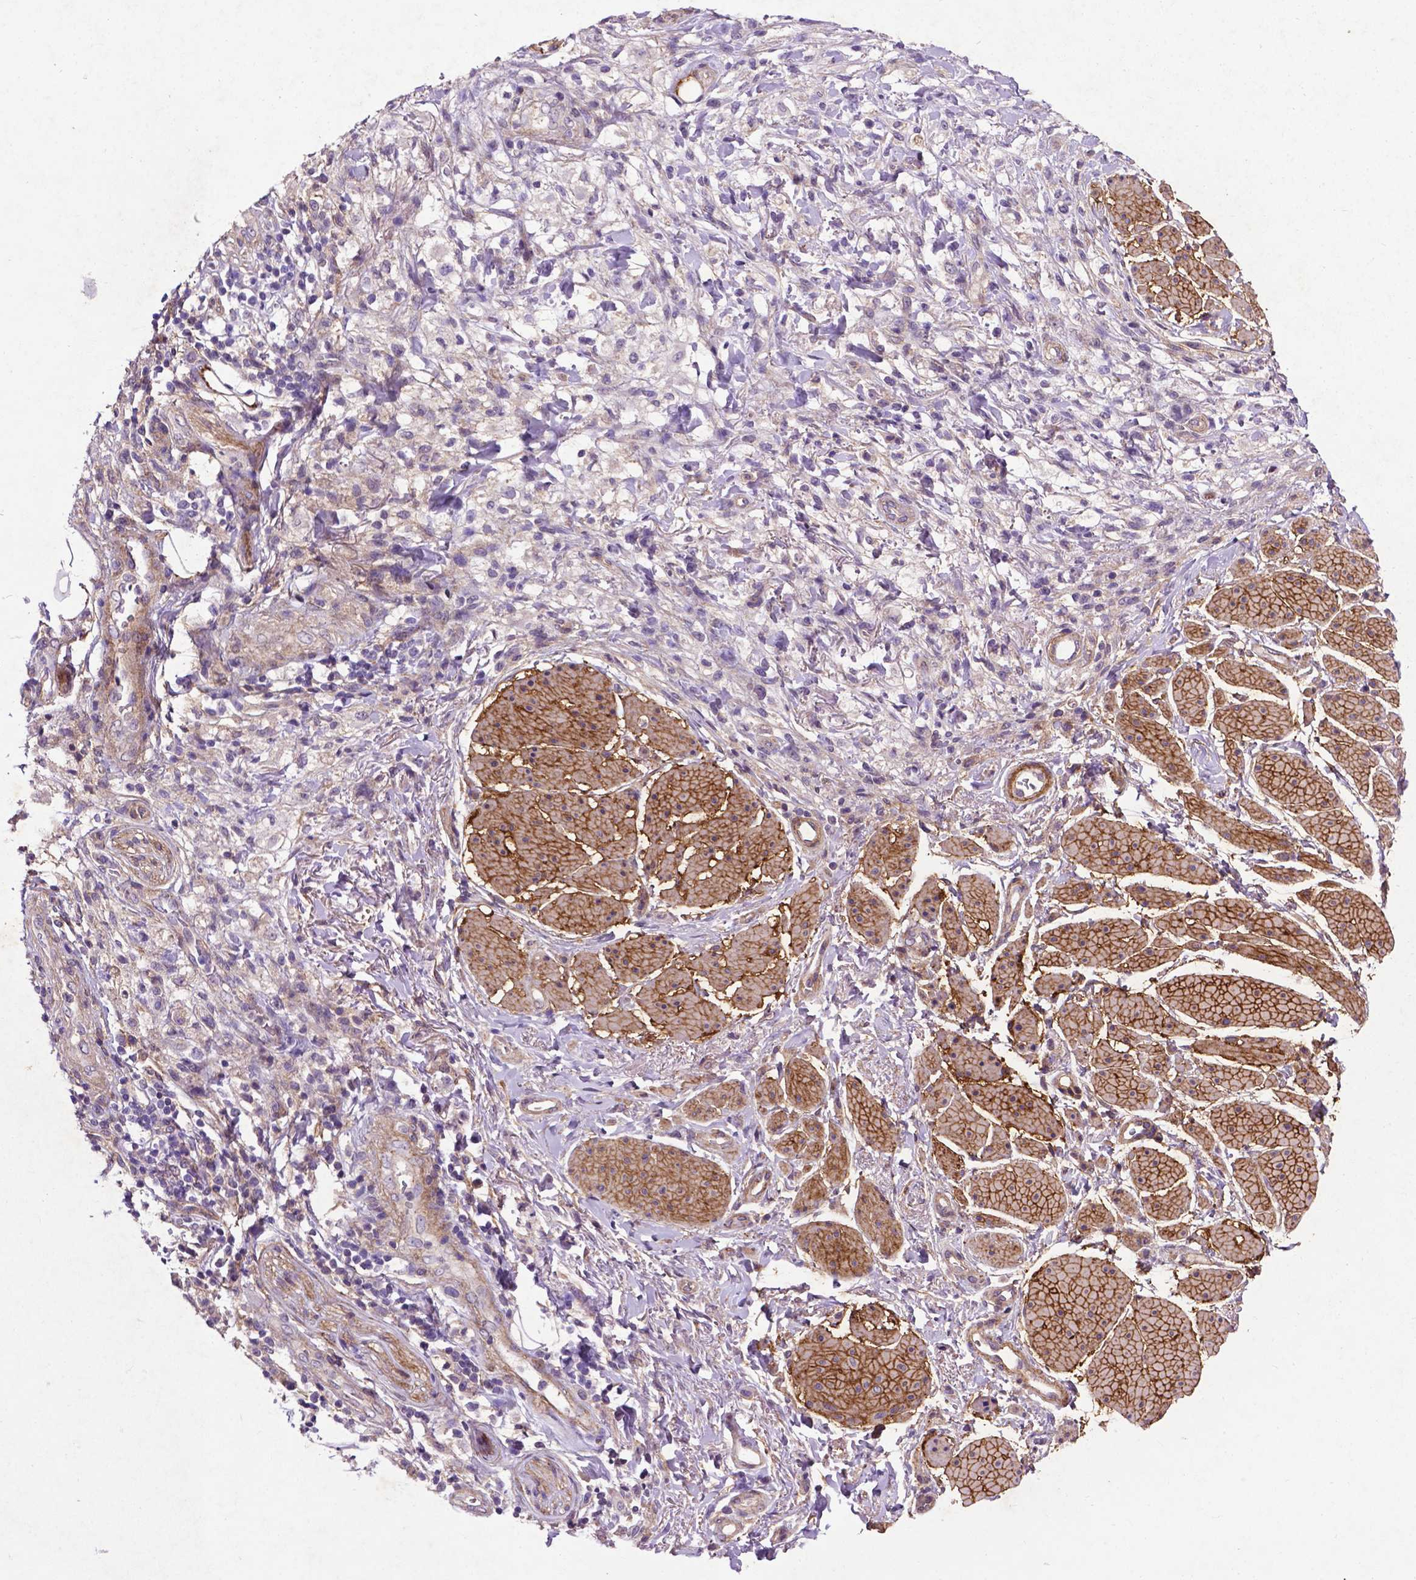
{"staining": {"intensity": "negative", "quantity": "none", "location": "none"}, "tissue": "stomach cancer", "cell_type": "Tumor cells", "image_type": "cancer", "snomed": [{"axis": "morphology", "description": "Adenocarcinoma, NOS"}, {"axis": "topography", "description": "Stomach"}], "caption": "The photomicrograph exhibits no staining of tumor cells in stomach adenocarcinoma. (DAB (3,3'-diaminobenzidine) IHC, high magnification).", "gene": "RRAS", "patient": {"sex": "female", "age": 60}}